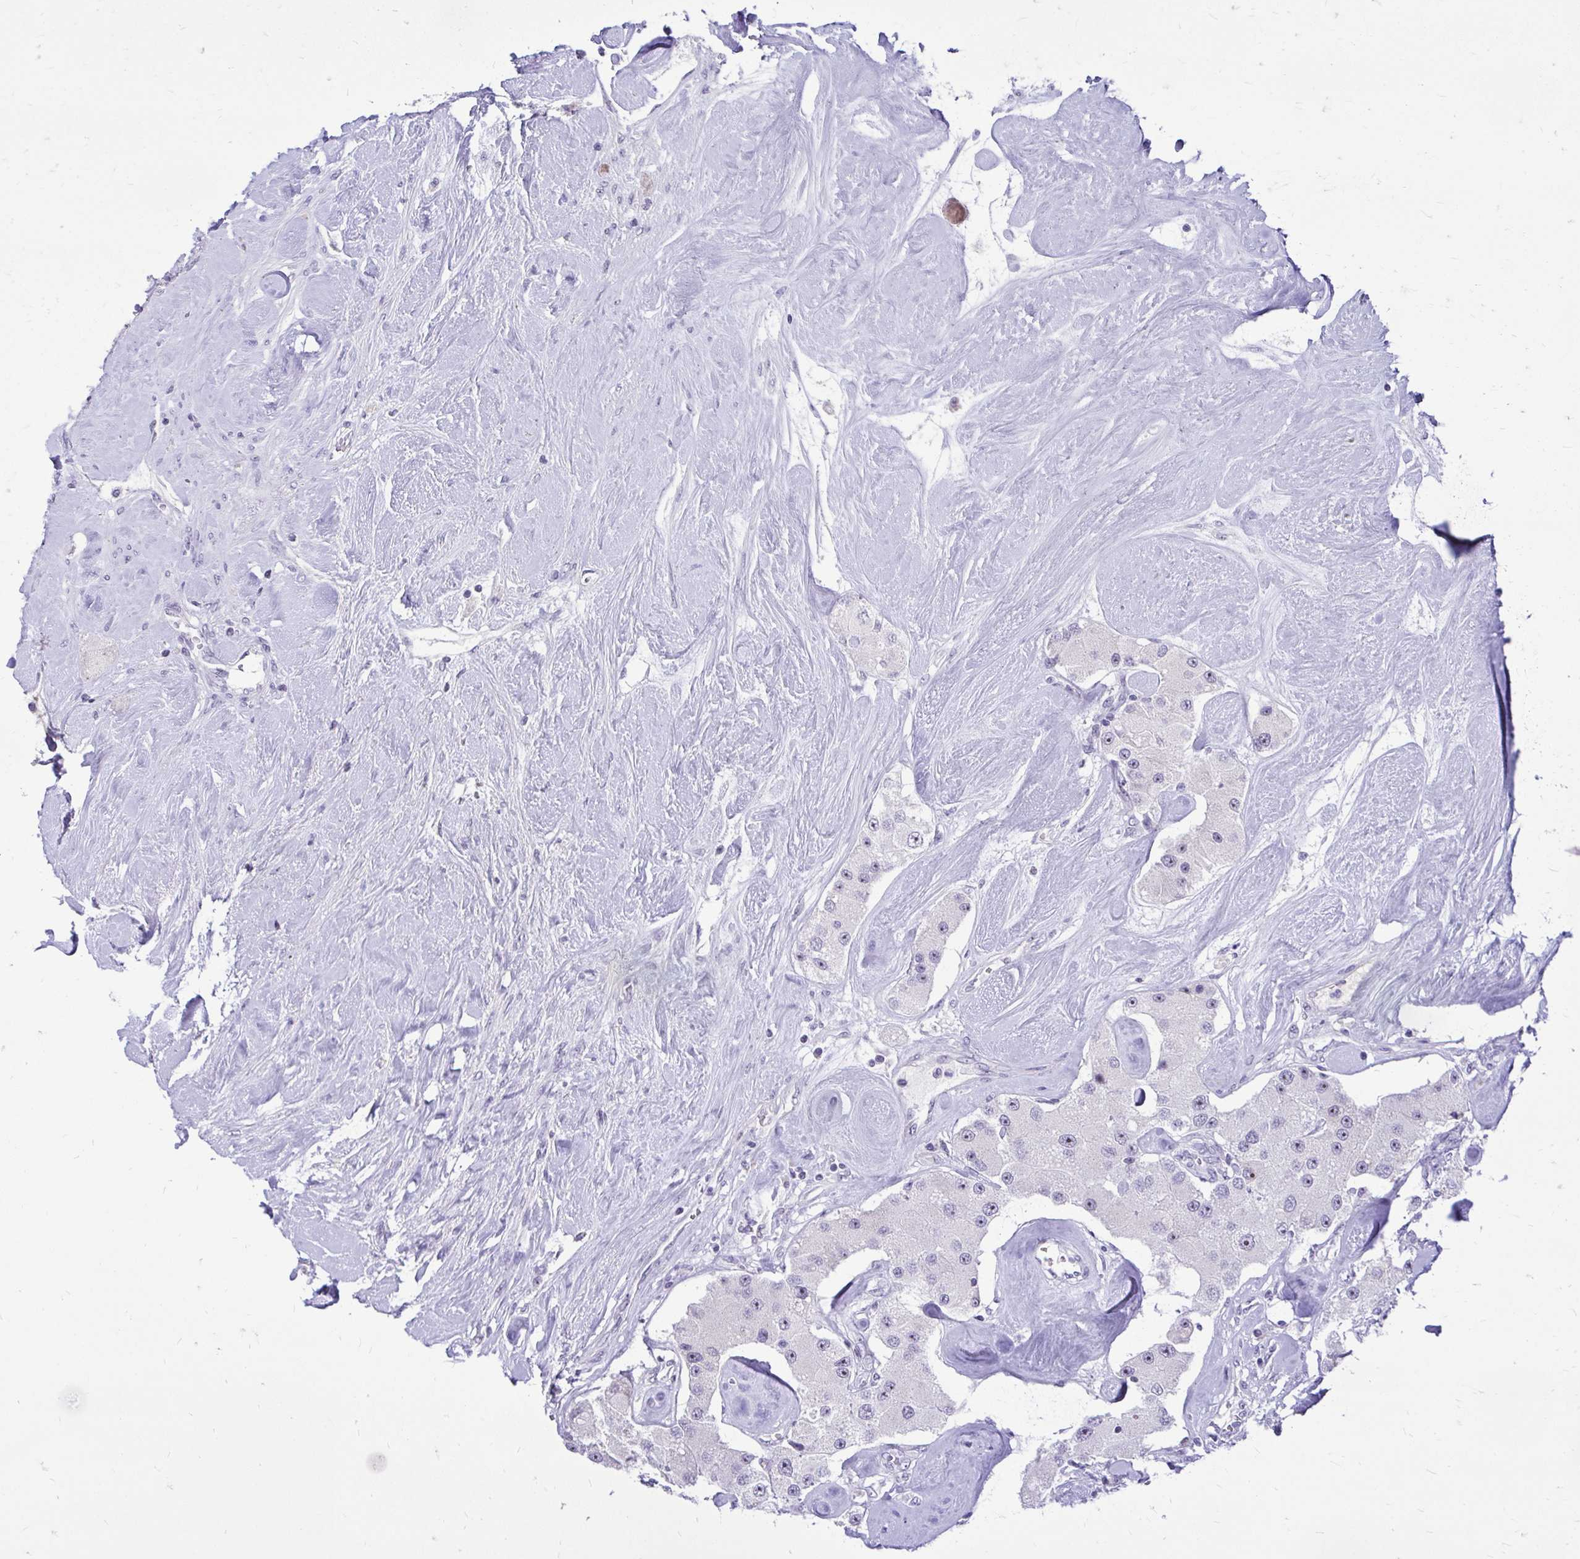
{"staining": {"intensity": "negative", "quantity": "none", "location": "none"}, "tissue": "carcinoid", "cell_type": "Tumor cells", "image_type": "cancer", "snomed": [{"axis": "morphology", "description": "Carcinoid, malignant, NOS"}, {"axis": "topography", "description": "Pancreas"}], "caption": "This is an immunohistochemistry (IHC) photomicrograph of human carcinoid. There is no staining in tumor cells.", "gene": "NIFK", "patient": {"sex": "male", "age": 41}}